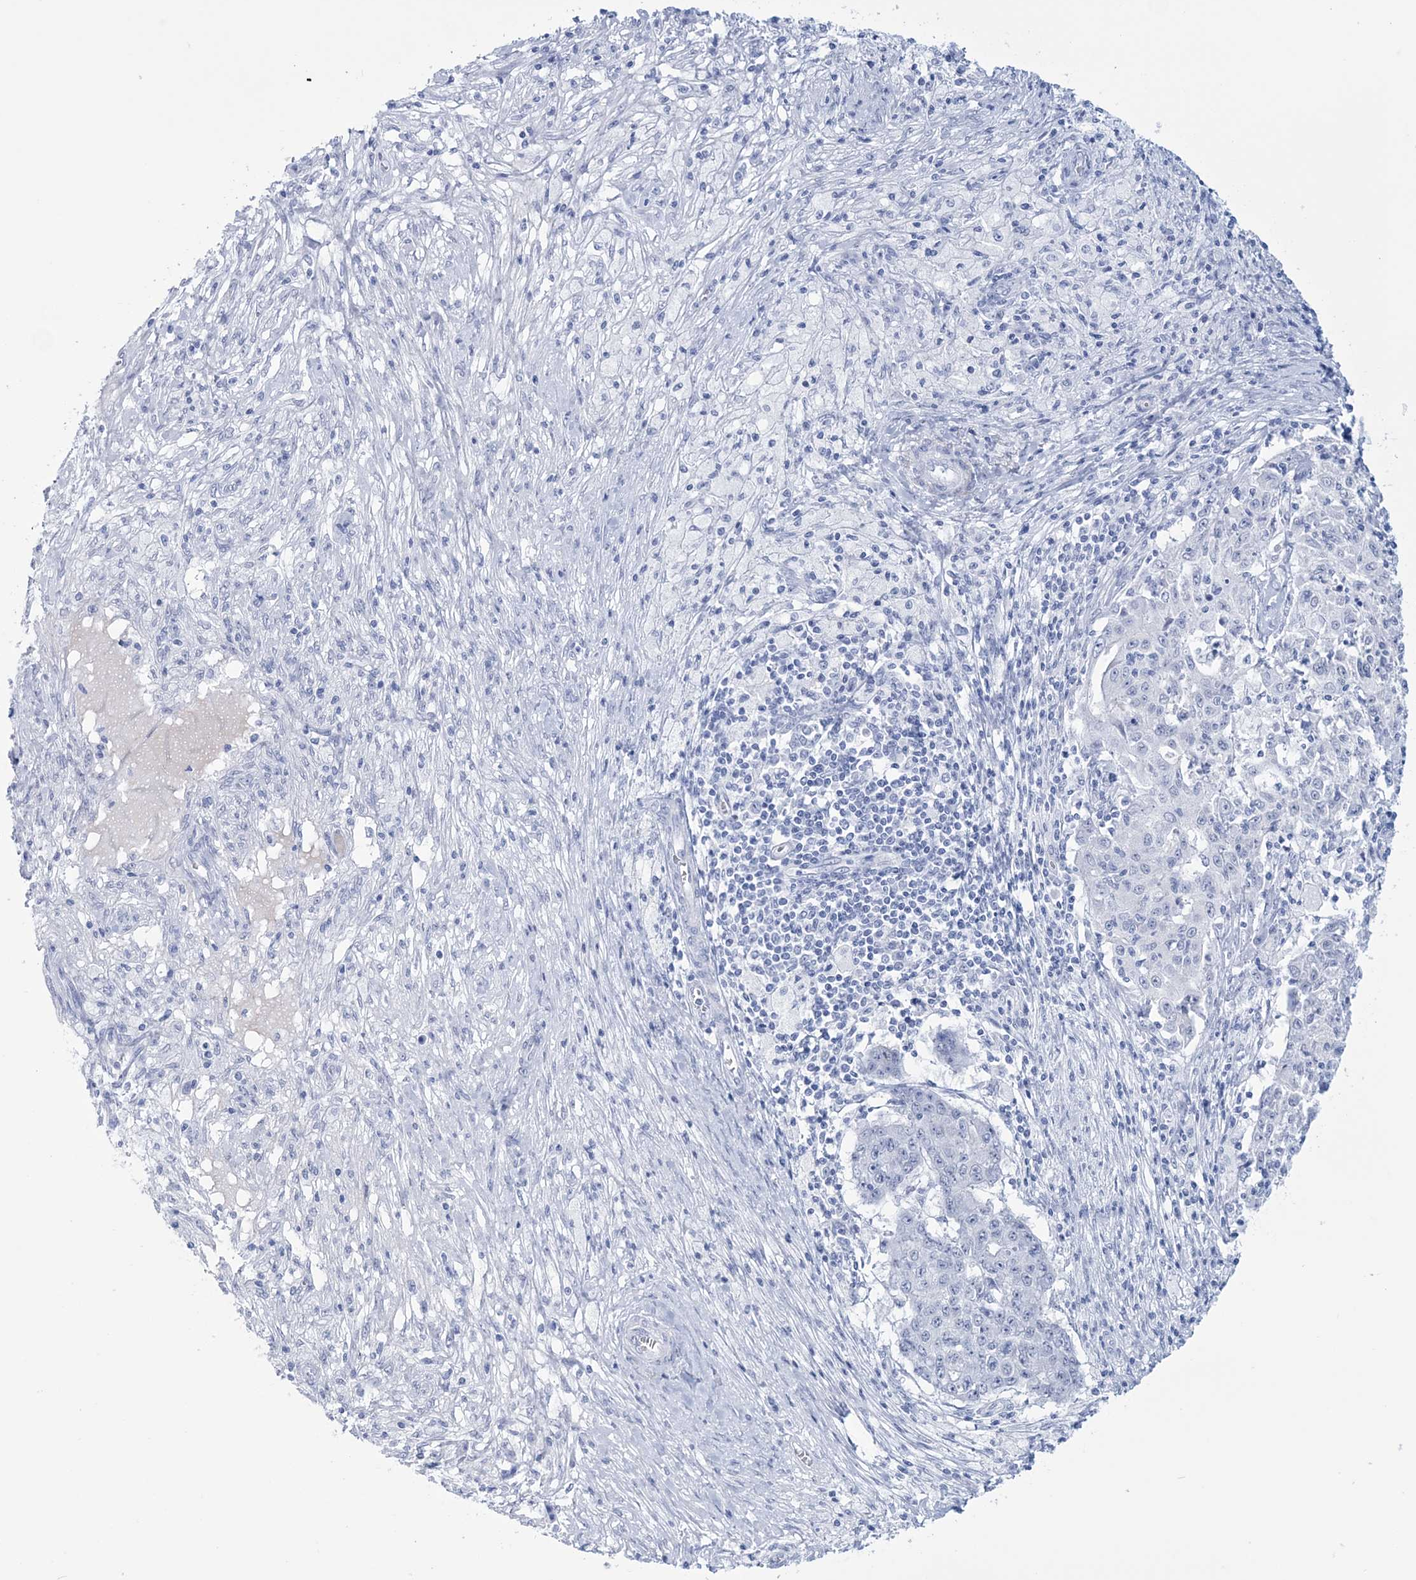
{"staining": {"intensity": "negative", "quantity": "none", "location": "none"}, "tissue": "ovarian cancer", "cell_type": "Tumor cells", "image_type": "cancer", "snomed": [{"axis": "morphology", "description": "Carcinoma, endometroid"}, {"axis": "topography", "description": "Ovary"}], "caption": "Immunohistochemical staining of human ovarian cancer shows no significant staining in tumor cells.", "gene": "DPCD", "patient": {"sex": "female", "age": 42}}